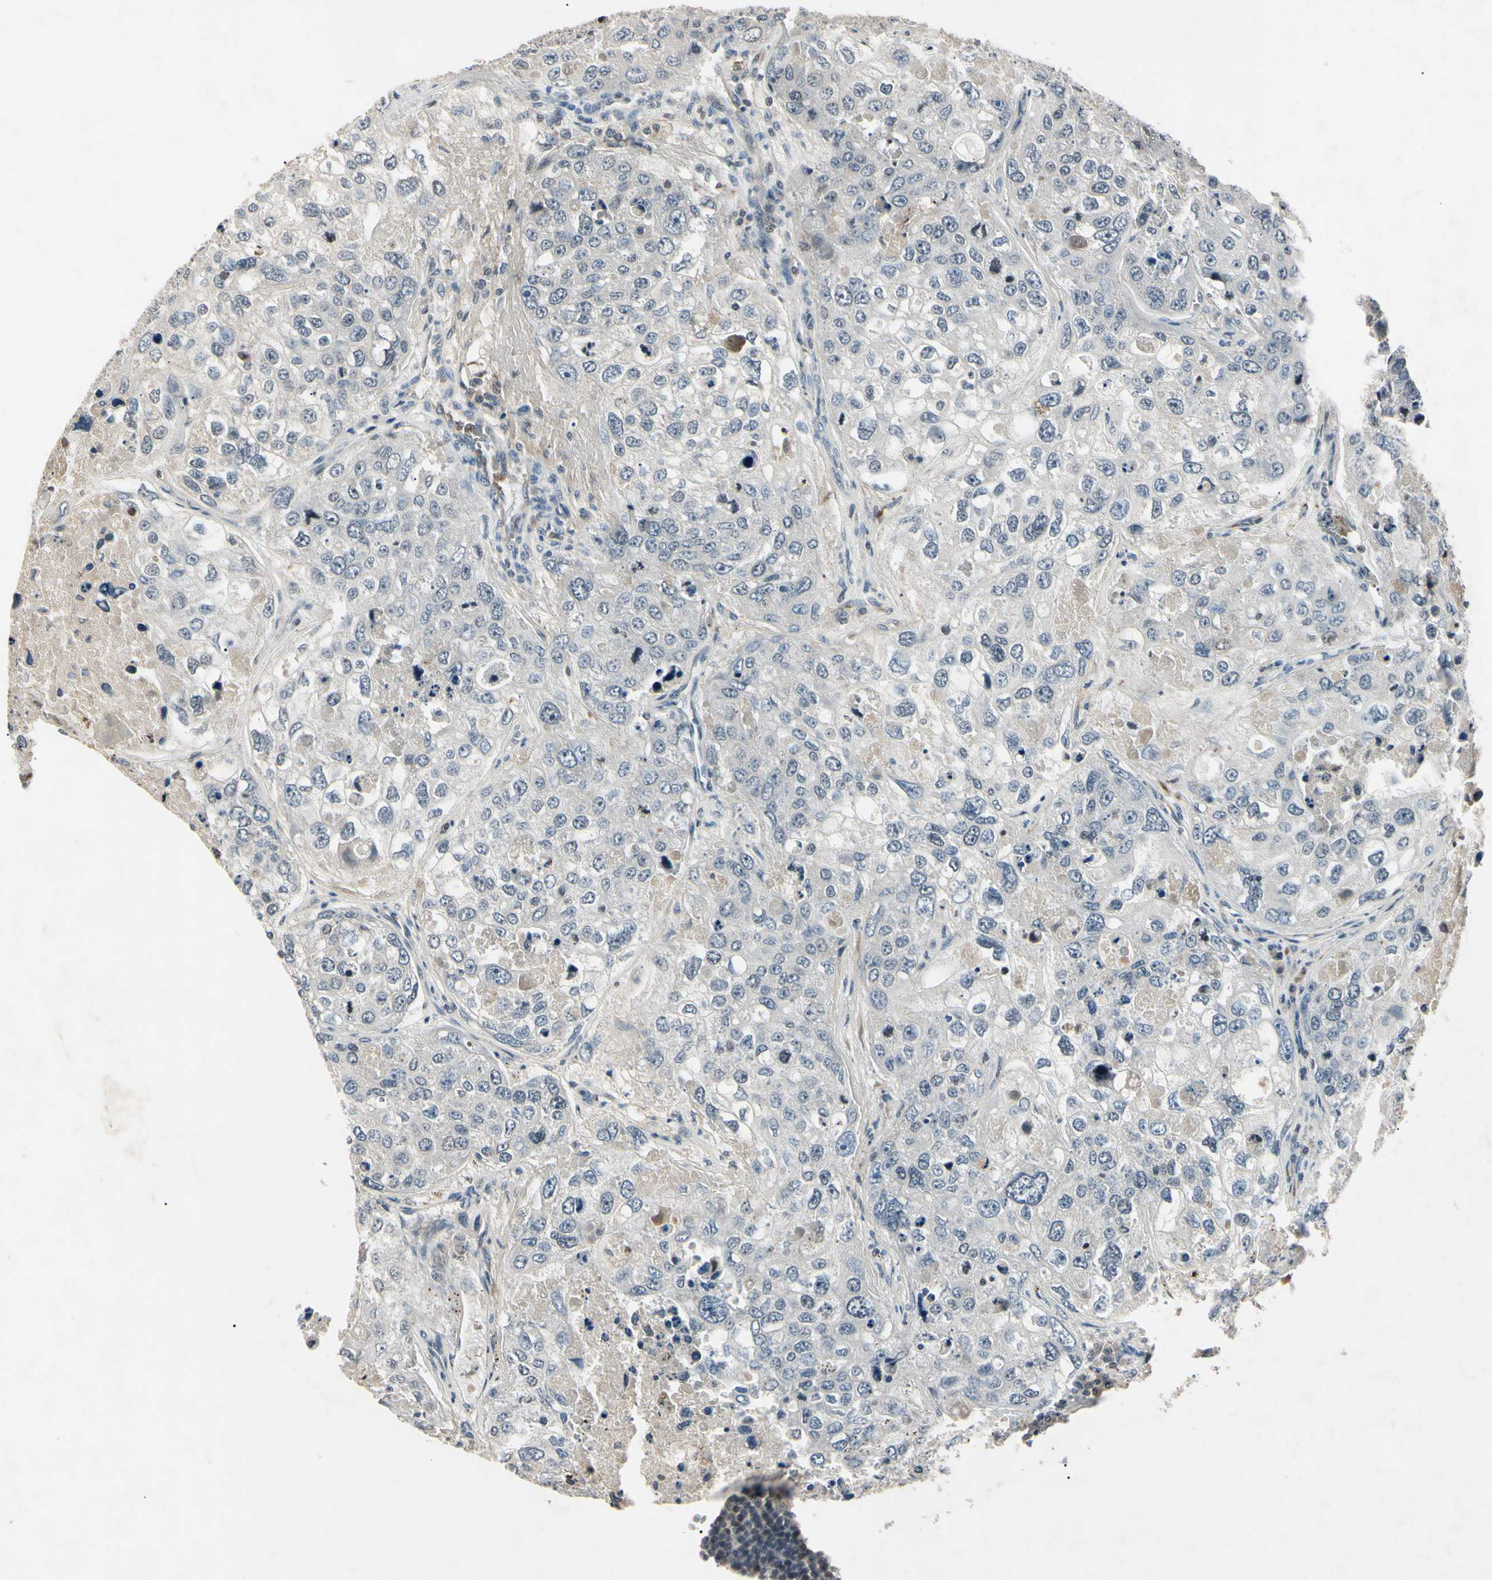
{"staining": {"intensity": "negative", "quantity": "none", "location": "none"}, "tissue": "urothelial cancer", "cell_type": "Tumor cells", "image_type": "cancer", "snomed": [{"axis": "morphology", "description": "Urothelial carcinoma, High grade"}, {"axis": "topography", "description": "Lymph node"}, {"axis": "topography", "description": "Urinary bladder"}], "caption": "A histopathology image of urothelial cancer stained for a protein reveals no brown staining in tumor cells.", "gene": "AEBP1", "patient": {"sex": "male", "age": 51}}